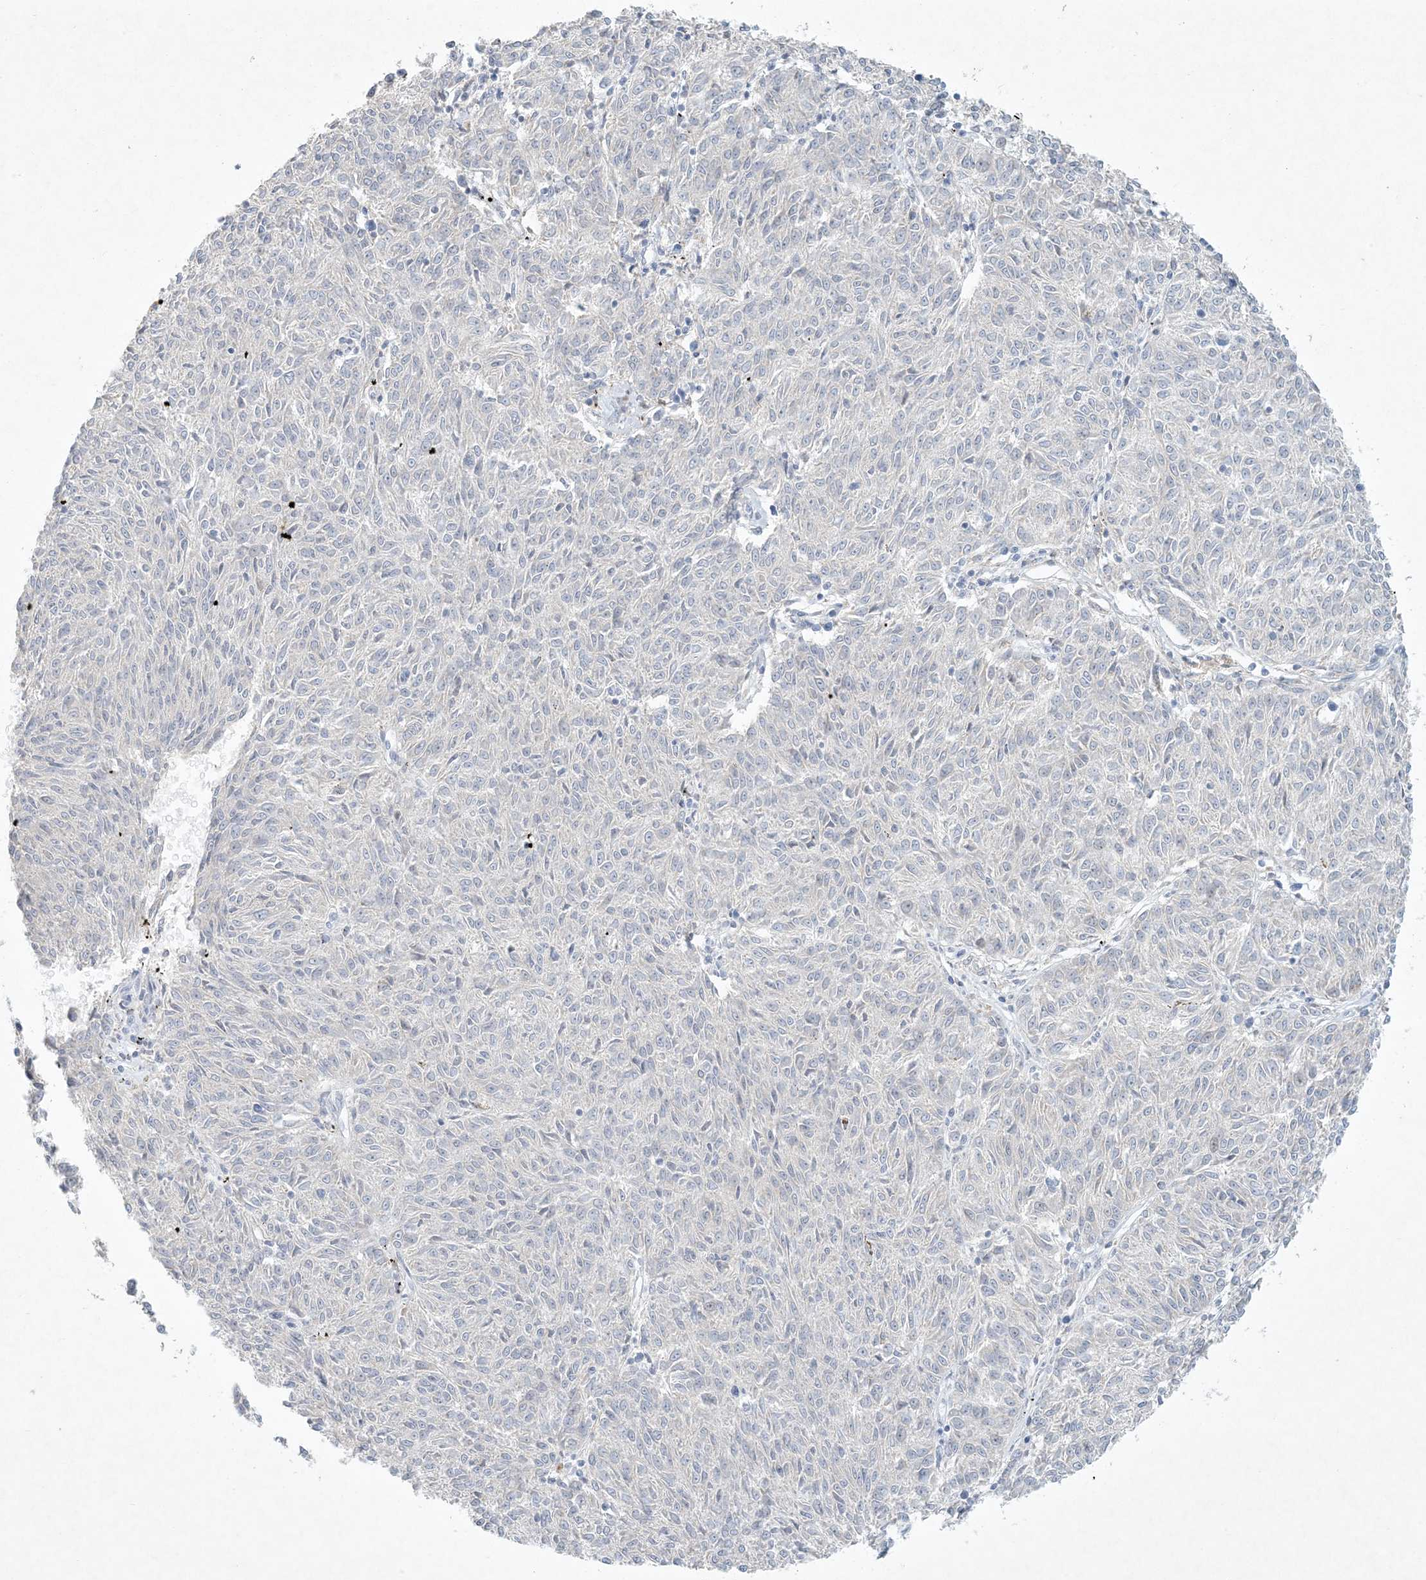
{"staining": {"intensity": "negative", "quantity": "none", "location": "none"}, "tissue": "melanoma", "cell_type": "Tumor cells", "image_type": "cancer", "snomed": [{"axis": "morphology", "description": "Malignant melanoma, NOS"}, {"axis": "topography", "description": "Skin"}], "caption": "High magnification brightfield microscopy of melanoma stained with DAB (brown) and counterstained with hematoxylin (blue): tumor cells show no significant staining.", "gene": "ZNF385D", "patient": {"sex": "female", "age": 72}}